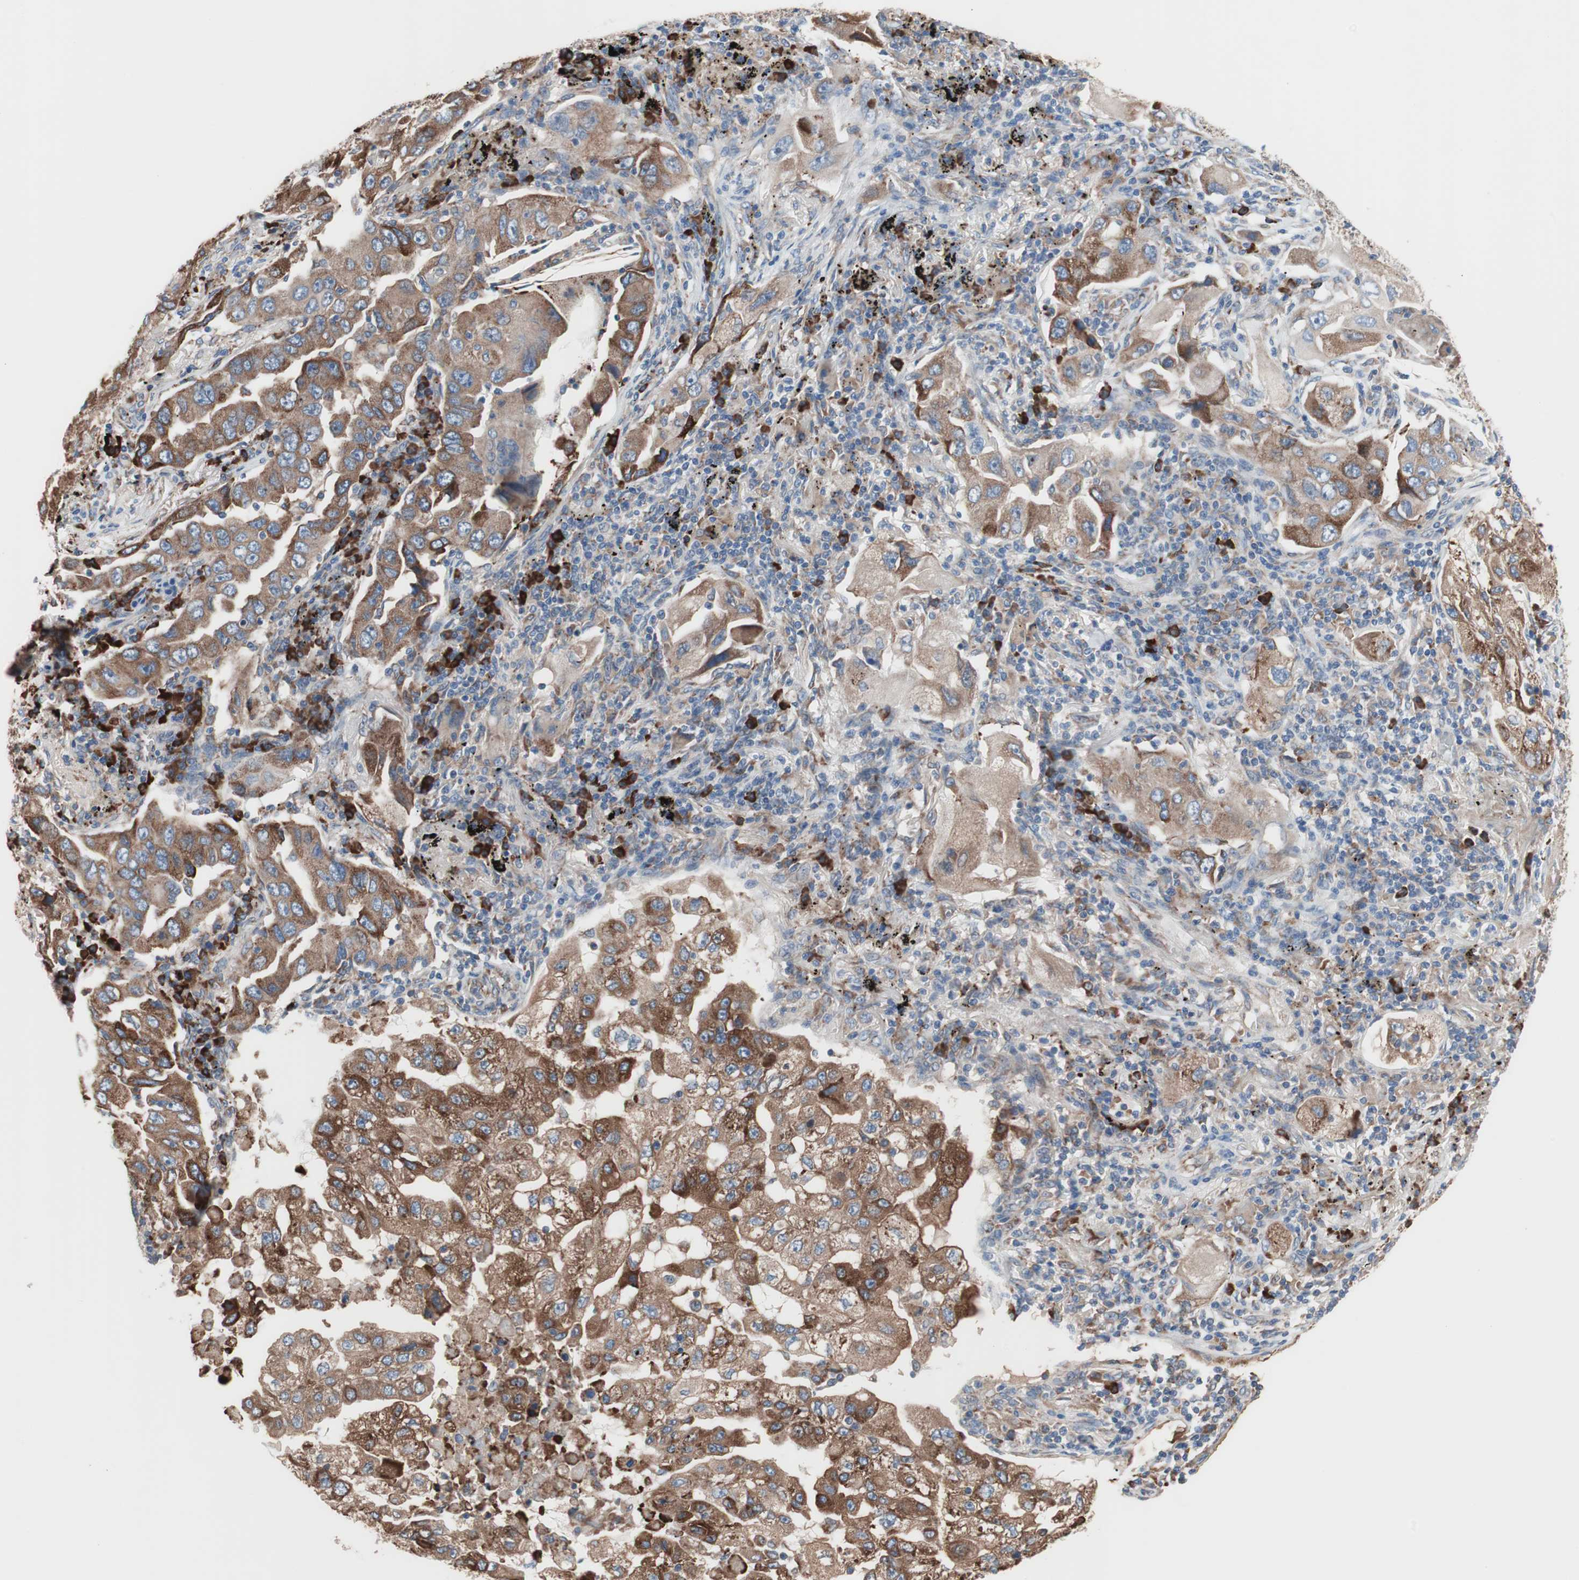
{"staining": {"intensity": "moderate", "quantity": ">75%", "location": "cytoplasmic/membranous"}, "tissue": "lung cancer", "cell_type": "Tumor cells", "image_type": "cancer", "snomed": [{"axis": "morphology", "description": "Adenocarcinoma, NOS"}, {"axis": "topography", "description": "Lung"}], "caption": "Protein staining by immunohistochemistry (IHC) displays moderate cytoplasmic/membranous positivity in approximately >75% of tumor cells in lung cancer (adenocarcinoma).", "gene": "SLC27A4", "patient": {"sex": "female", "age": 65}}